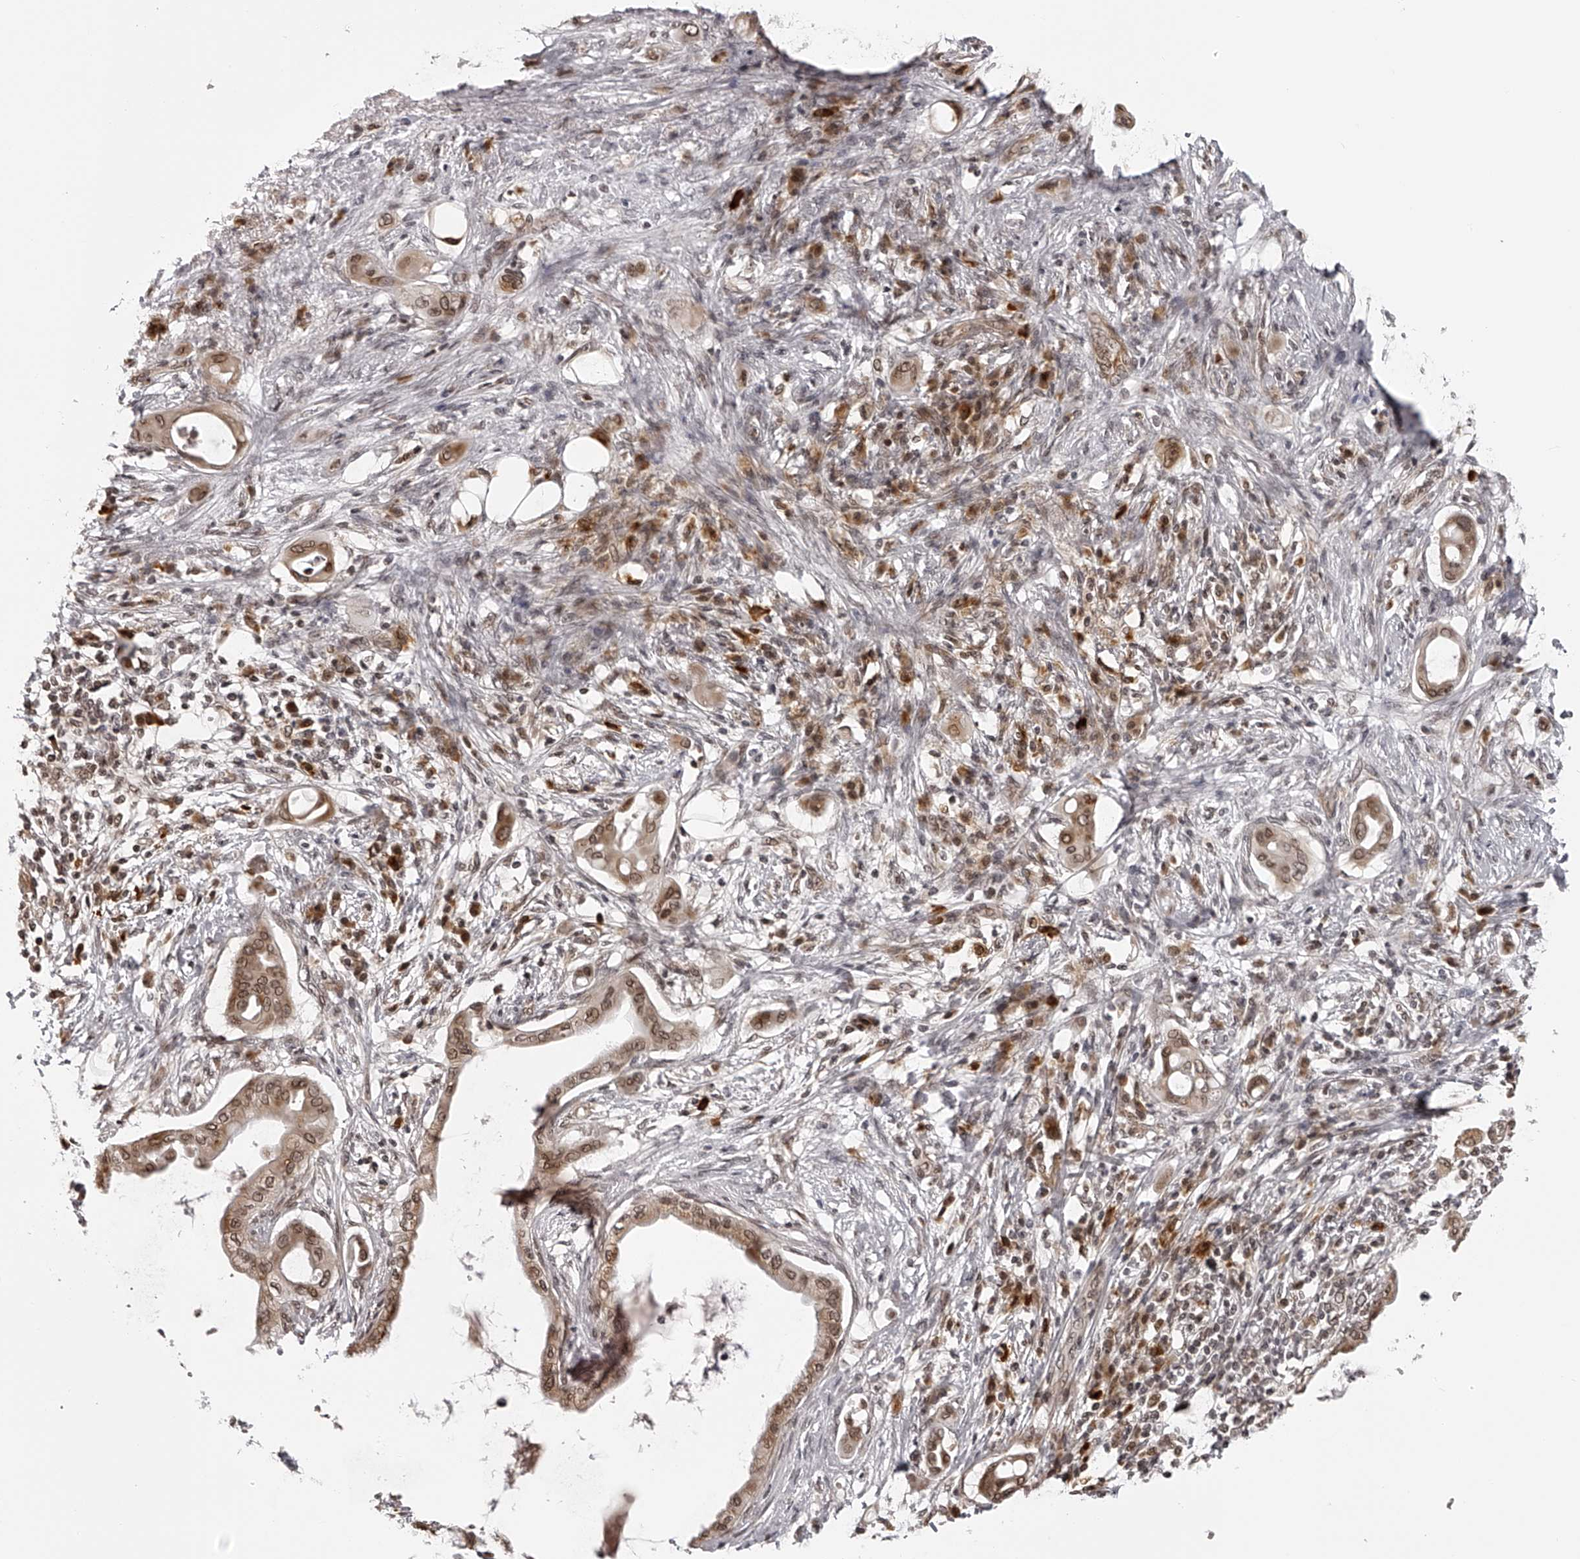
{"staining": {"intensity": "moderate", "quantity": ">75%", "location": "cytoplasmic/membranous,nuclear"}, "tissue": "pancreatic cancer", "cell_type": "Tumor cells", "image_type": "cancer", "snomed": [{"axis": "morphology", "description": "Adenocarcinoma, NOS"}, {"axis": "morphology", "description": "Adenocarcinoma, metastatic, NOS"}, {"axis": "topography", "description": "Lymph node"}, {"axis": "topography", "description": "Pancreas"}, {"axis": "topography", "description": "Duodenum"}], "caption": "Immunohistochemical staining of adenocarcinoma (pancreatic) displays medium levels of moderate cytoplasmic/membranous and nuclear protein expression in about >75% of tumor cells.", "gene": "ODF2L", "patient": {"sex": "female", "age": 64}}